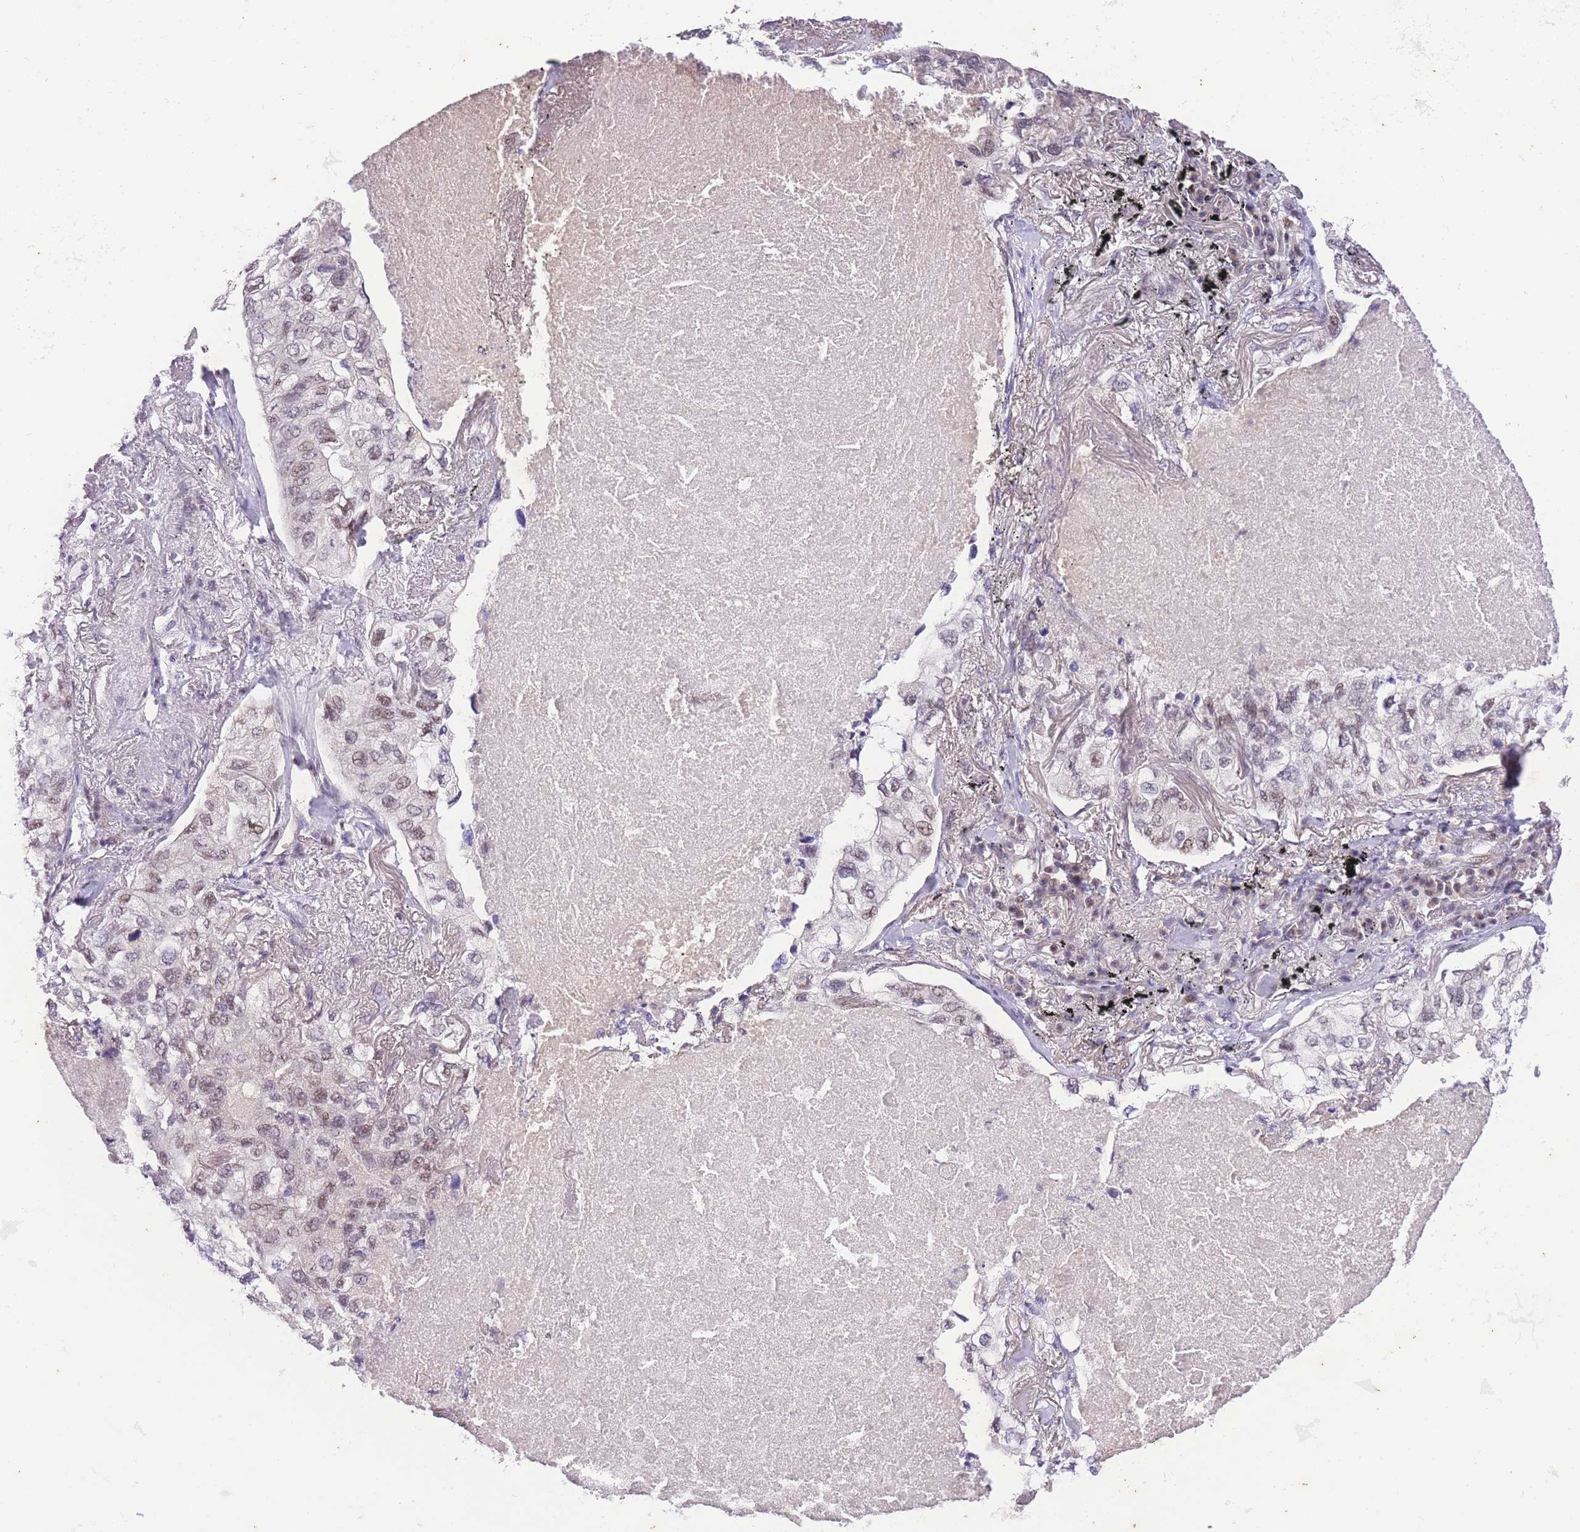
{"staining": {"intensity": "weak", "quantity": "25%-75%", "location": "nuclear"}, "tissue": "lung cancer", "cell_type": "Tumor cells", "image_type": "cancer", "snomed": [{"axis": "morphology", "description": "Adenocarcinoma, NOS"}, {"axis": "topography", "description": "Lung"}], "caption": "About 25%-75% of tumor cells in lung cancer (adenocarcinoma) demonstrate weak nuclear protein expression as visualized by brown immunohistochemical staining.", "gene": "SLC35F2", "patient": {"sex": "male", "age": 65}}